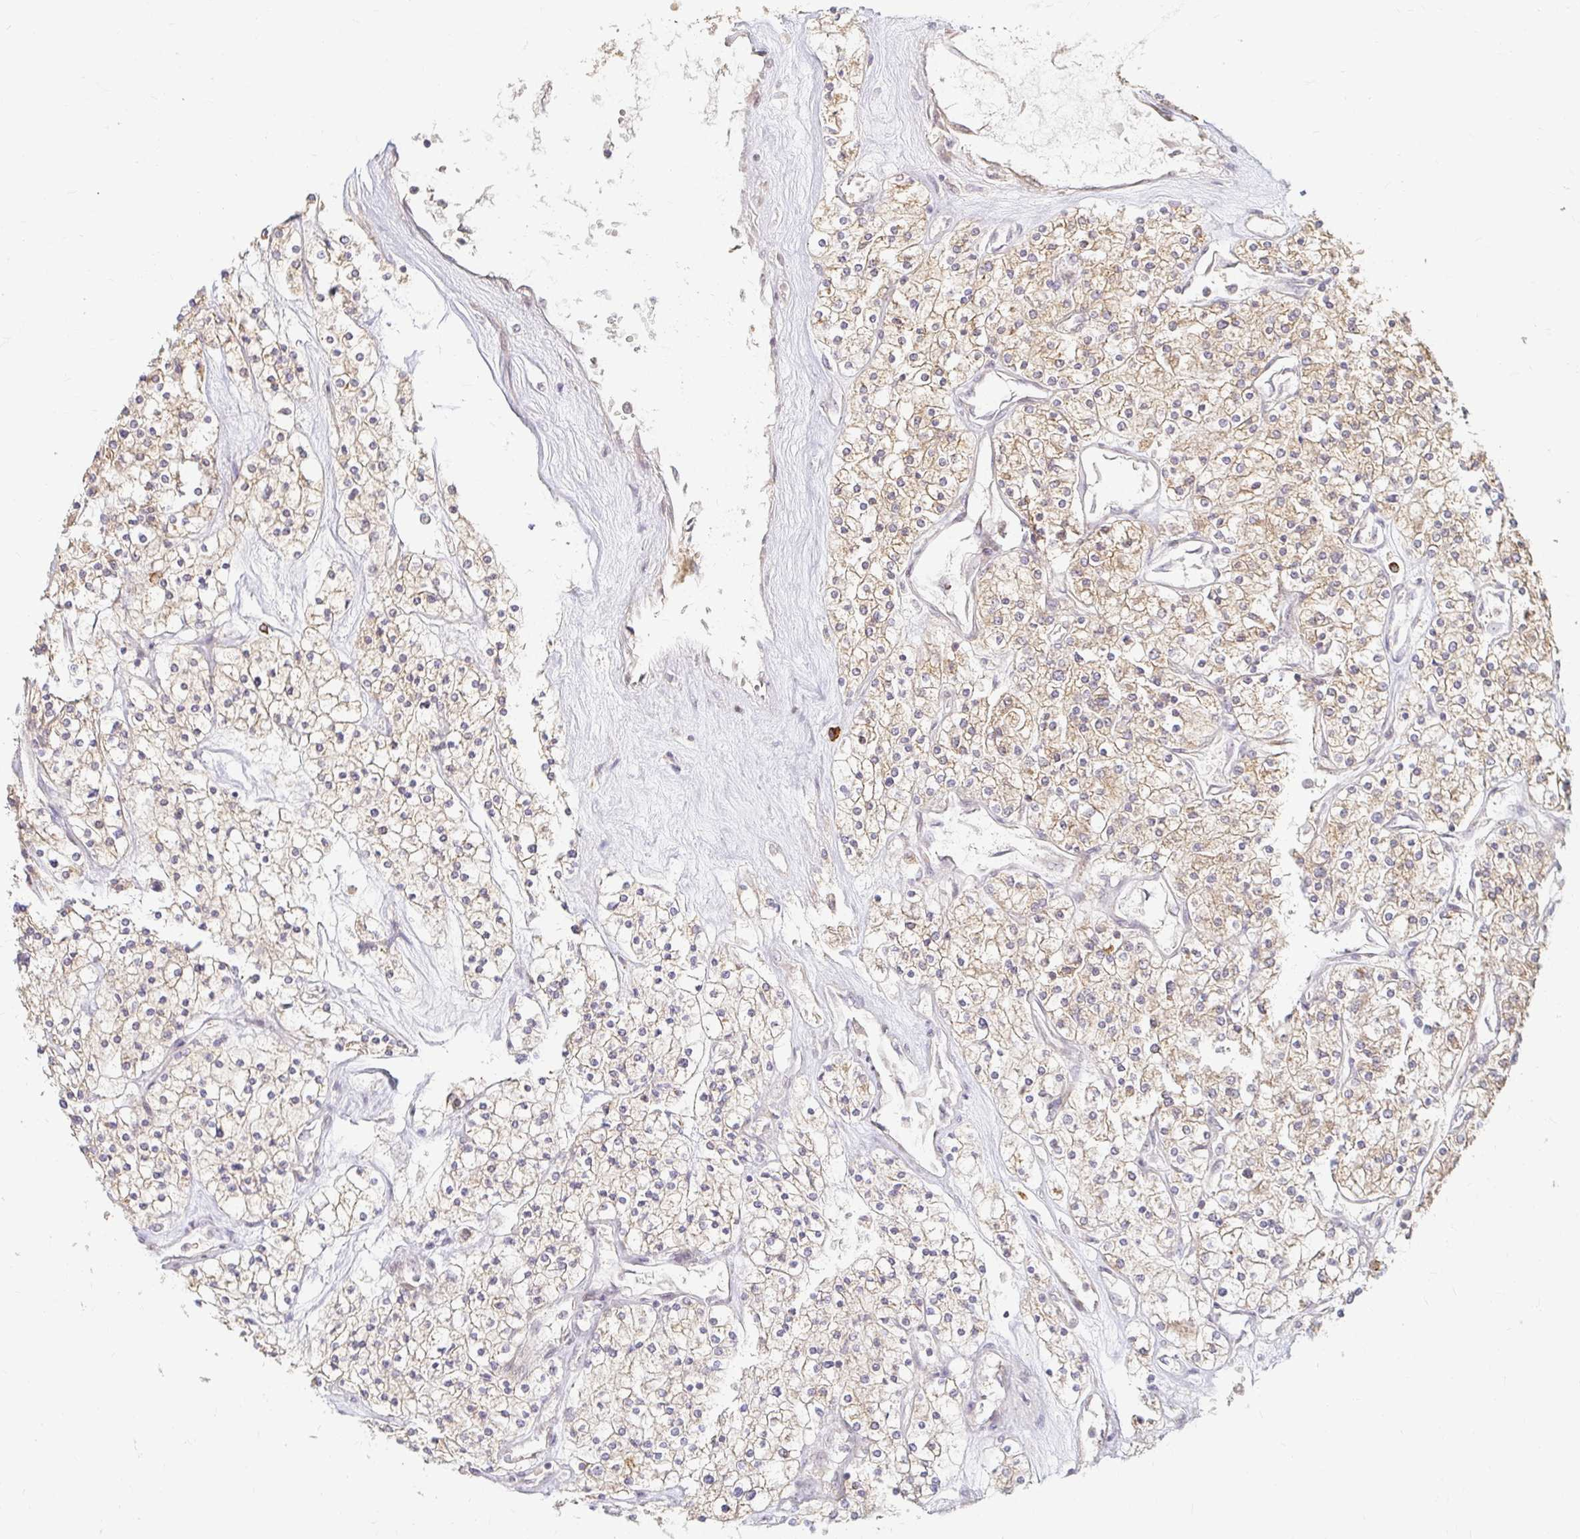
{"staining": {"intensity": "weak", "quantity": ">75%", "location": "cytoplasmic/membranous"}, "tissue": "renal cancer", "cell_type": "Tumor cells", "image_type": "cancer", "snomed": [{"axis": "morphology", "description": "Adenocarcinoma, NOS"}, {"axis": "topography", "description": "Kidney"}], "caption": "The image reveals staining of renal adenocarcinoma, revealing weak cytoplasmic/membranous protein staining (brown color) within tumor cells. The protein of interest is stained brown, and the nuclei are stained in blue (DAB (3,3'-diaminobenzidine) IHC with brightfield microscopy, high magnification).", "gene": "CAST", "patient": {"sex": "male", "age": 80}}